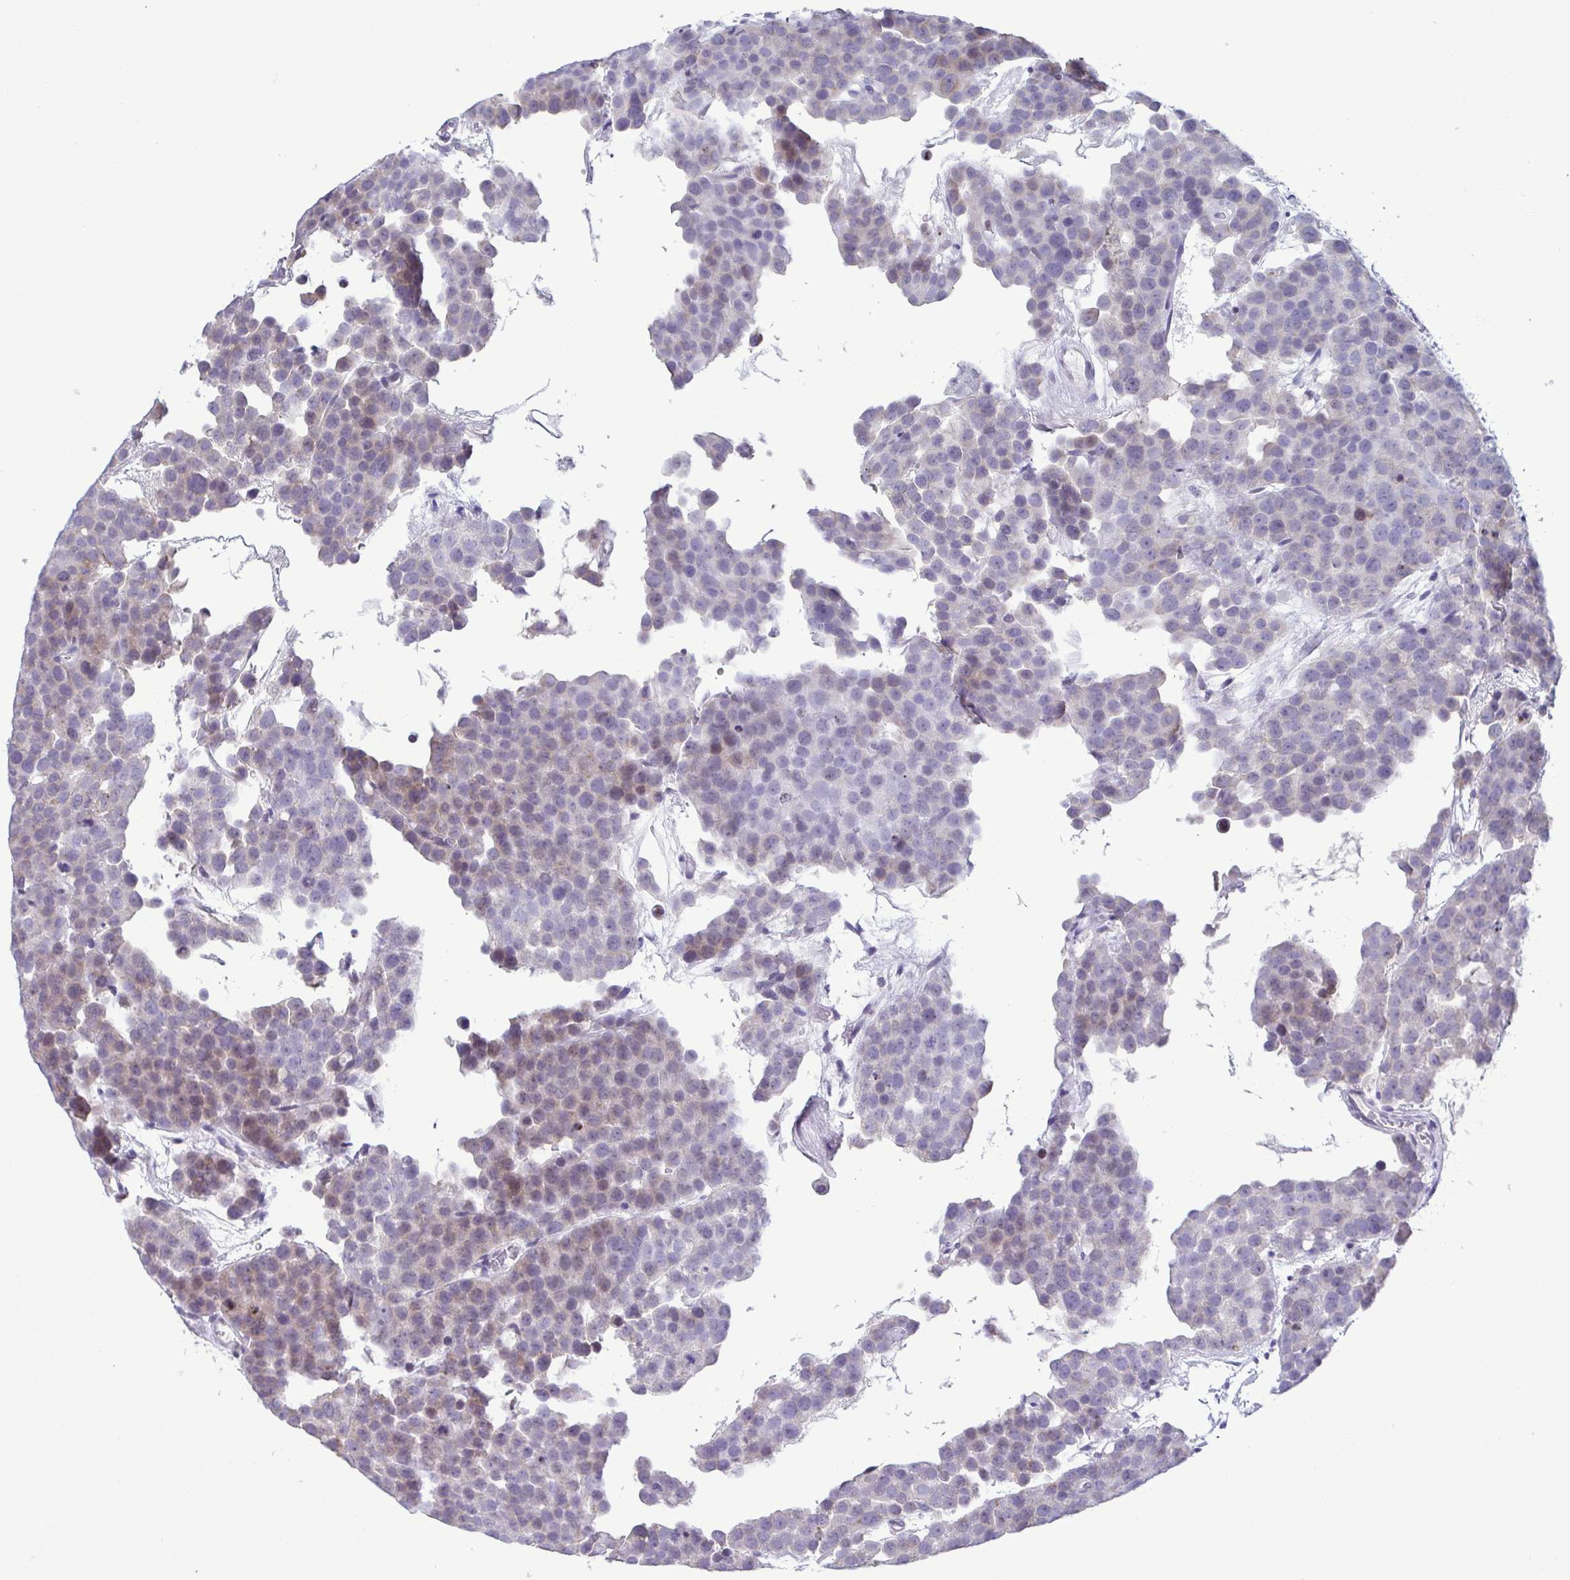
{"staining": {"intensity": "weak", "quantity": "<25%", "location": "nuclear"}, "tissue": "testis cancer", "cell_type": "Tumor cells", "image_type": "cancer", "snomed": [{"axis": "morphology", "description": "Seminoma, NOS"}, {"axis": "topography", "description": "Testis"}], "caption": "Immunohistochemistry (IHC) of testis cancer (seminoma) displays no expression in tumor cells.", "gene": "IRF1", "patient": {"sex": "male", "age": 71}}